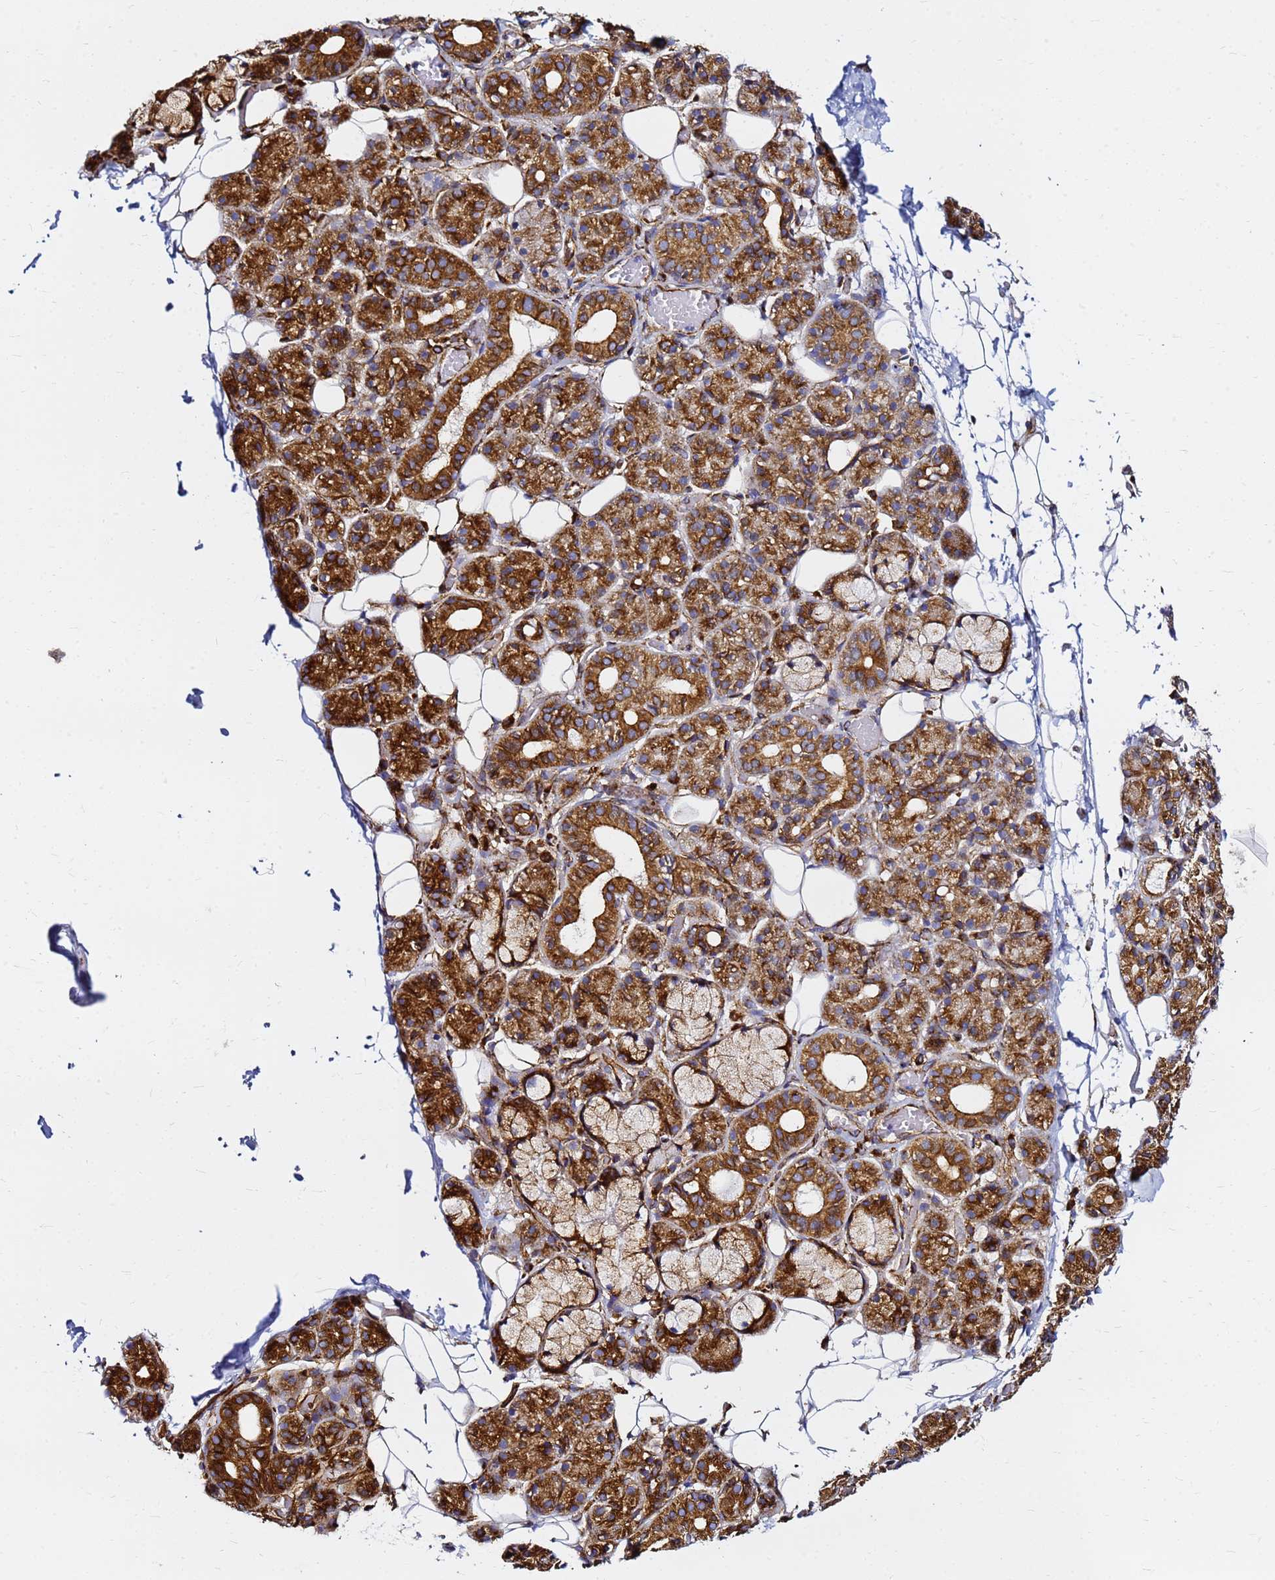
{"staining": {"intensity": "strong", "quantity": "25%-75%", "location": "cytoplasmic/membranous"}, "tissue": "salivary gland", "cell_type": "Glandular cells", "image_type": "normal", "snomed": [{"axis": "morphology", "description": "Normal tissue, NOS"}, {"axis": "topography", "description": "Salivary gland"}], "caption": "Immunohistochemistry (IHC) (DAB (3,3'-diaminobenzidine)) staining of normal human salivary gland demonstrates strong cytoplasmic/membranous protein staining in about 25%-75% of glandular cells.", "gene": "TUBA8", "patient": {"sex": "male", "age": 63}}